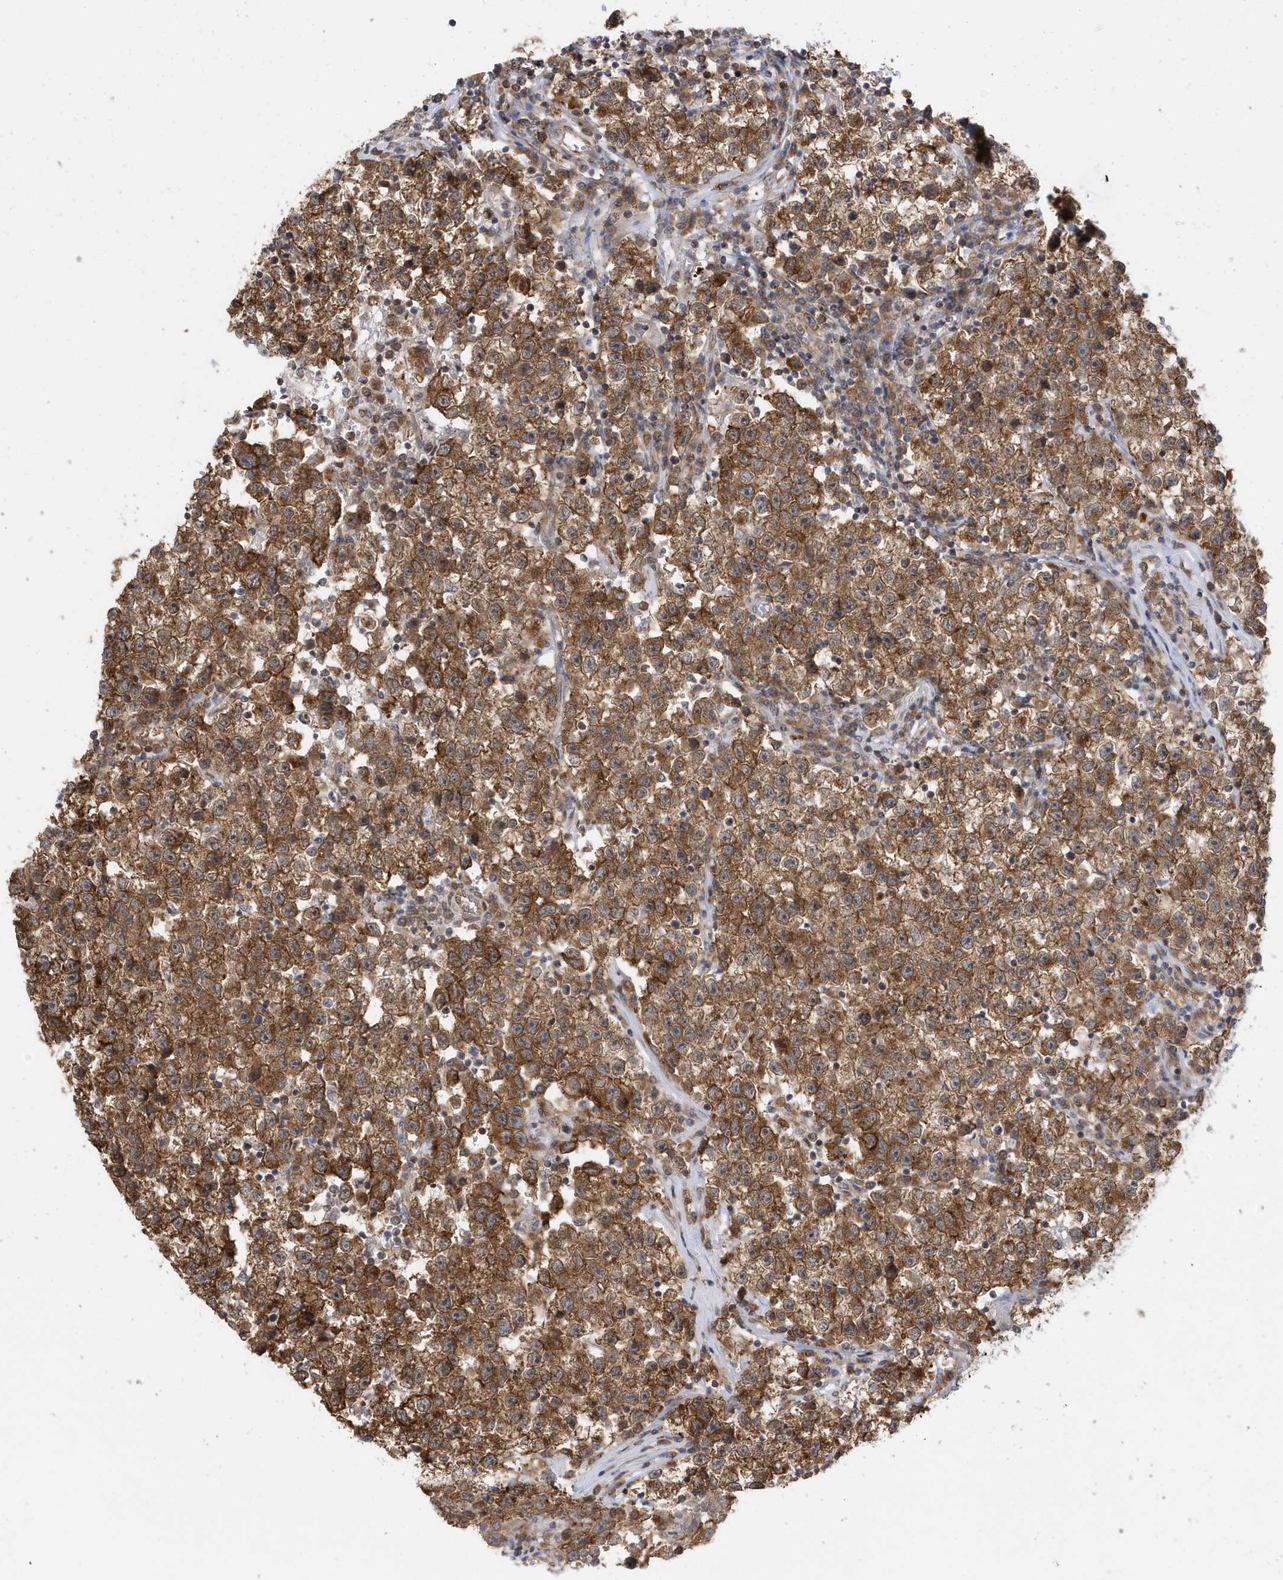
{"staining": {"intensity": "moderate", "quantity": ">75%", "location": "cytoplasmic/membranous"}, "tissue": "testis cancer", "cell_type": "Tumor cells", "image_type": "cancer", "snomed": [{"axis": "morphology", "description": "Seminoma, NOS"}, {"axis": "topography", "description": "Testis"}], "caption": "DAB immunohistochemical staining of seminoma (testis) demonstrates moderate cytoplasmic/membranous protein expression in approximately >75% of tumor cells.", "gene": "ZNF507", "patient": {"sex": "male", "age": 22}}